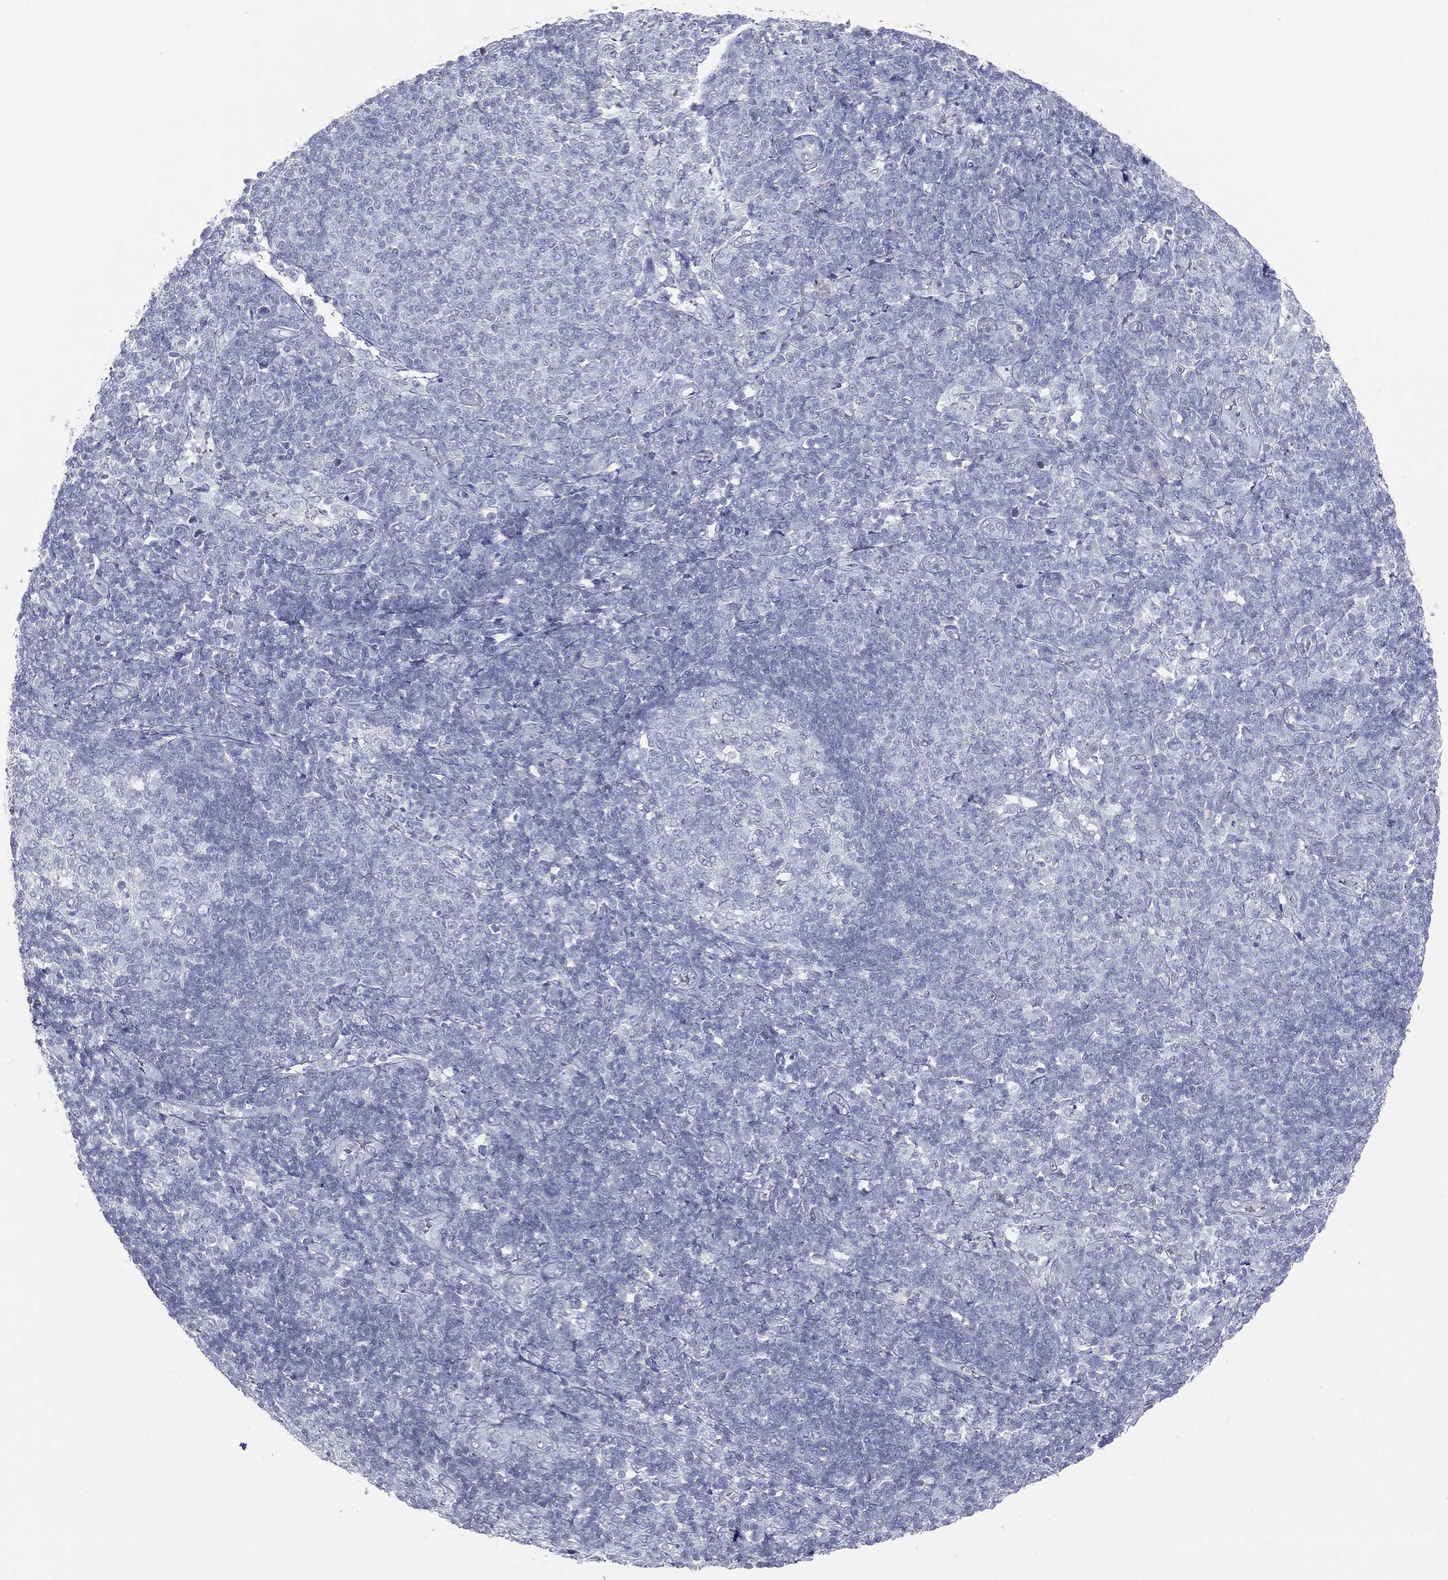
{"staining": {"intensity": "negative", "quantity": "none", "location": "none"}, "tissue": "pancreatic cancer", "cell_type": "Tumor cells", "image_type": "cancer", "snomed": [{"axis": "morphology", "description": "Adenocarcinoma, NOS"}, {"axis": "topography", "description": "Pancreas"}], "caption": "Protein analysis of pancreatic cancer (adenocarcinoma) demonstrates no significant expression in tumor cells.", "gene": "TPO", "patient": {"sex": "male", "age": 68}}